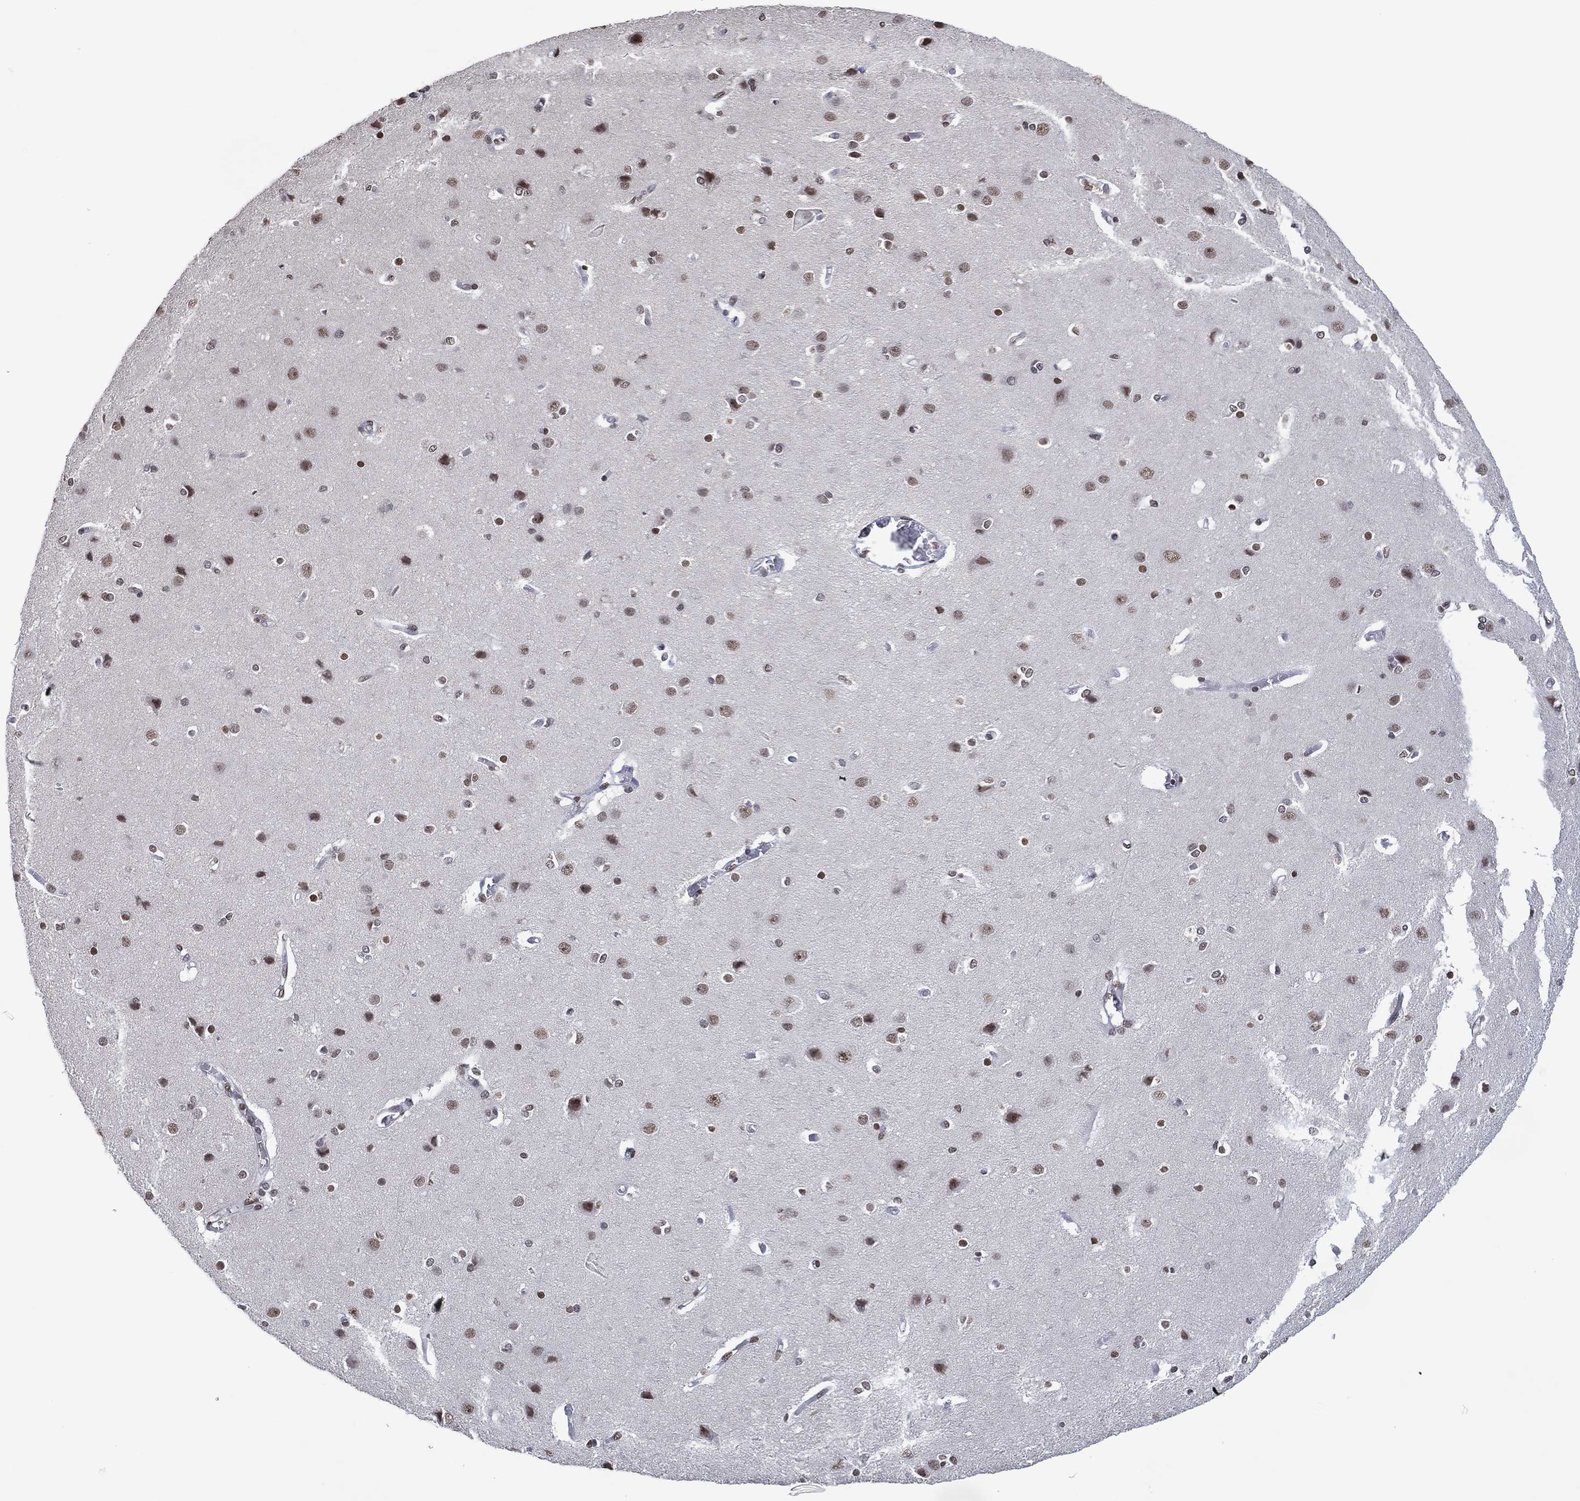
{"staining": {"intensity": "negative", "quantity": "none", "location": "none"}, "tissue": "cerebral cortex", "cell_type": "Endothelial cells", "image_type": "normal", "snomed": [{"axis": "morphology", "description": "Normal tissue, NOS"}, {"axis": "topography", "description": "Cerebral cortex"}], "caption": "An IHC micrograph of normal cerebral cortex is shown. There is no staining in endothelial cells of cerebral cortex. (Brightfield microscopy of DAB (3,3'-diaminobenzidine) immunohistochemistry (IHC) at high magnification).", "gene": "EHMT1", "patient": {"sex": "male", "age": 37}}